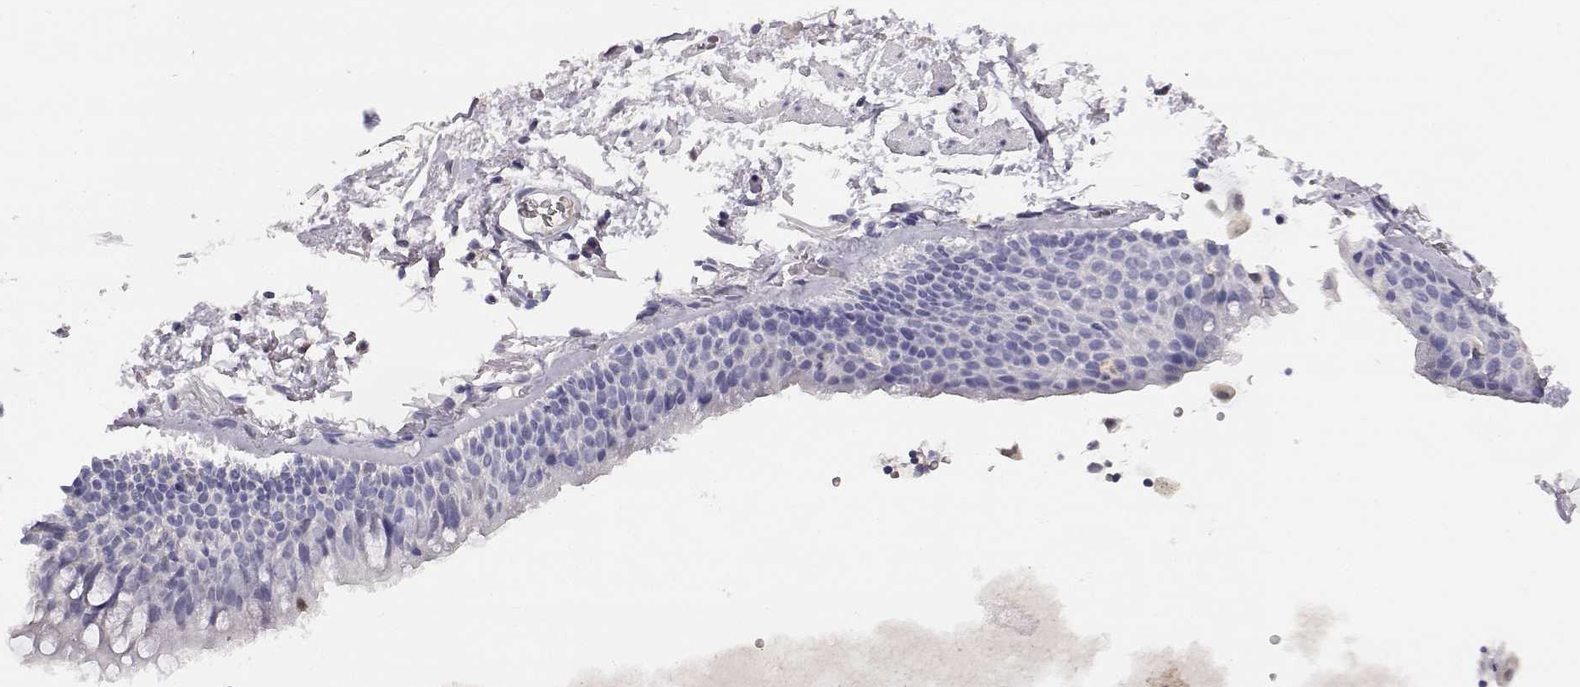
{"staining": {"intensity": "negative", "quantity": "none", "location": "none"}, "tissue": "soft tissue", "cell_type": "Fibroblasts", "image_type": "normal", "snomed": [{"axis": "morphology", "description": "Normal tissue, NOS"}, {"axis": "topography", "description": "Cartilage tissue"}, {"axis": "topography", "description": "Bronchus"}], "caption": "IHC histopathology image of benign human soft tissue stained for a protein (brown), which exhibits no staining in fibroblasts. (IHC, brightfield microscopy, high magnification).", "gene": "AKR1B1", "patient": {"sex": "female", "age": 79}}